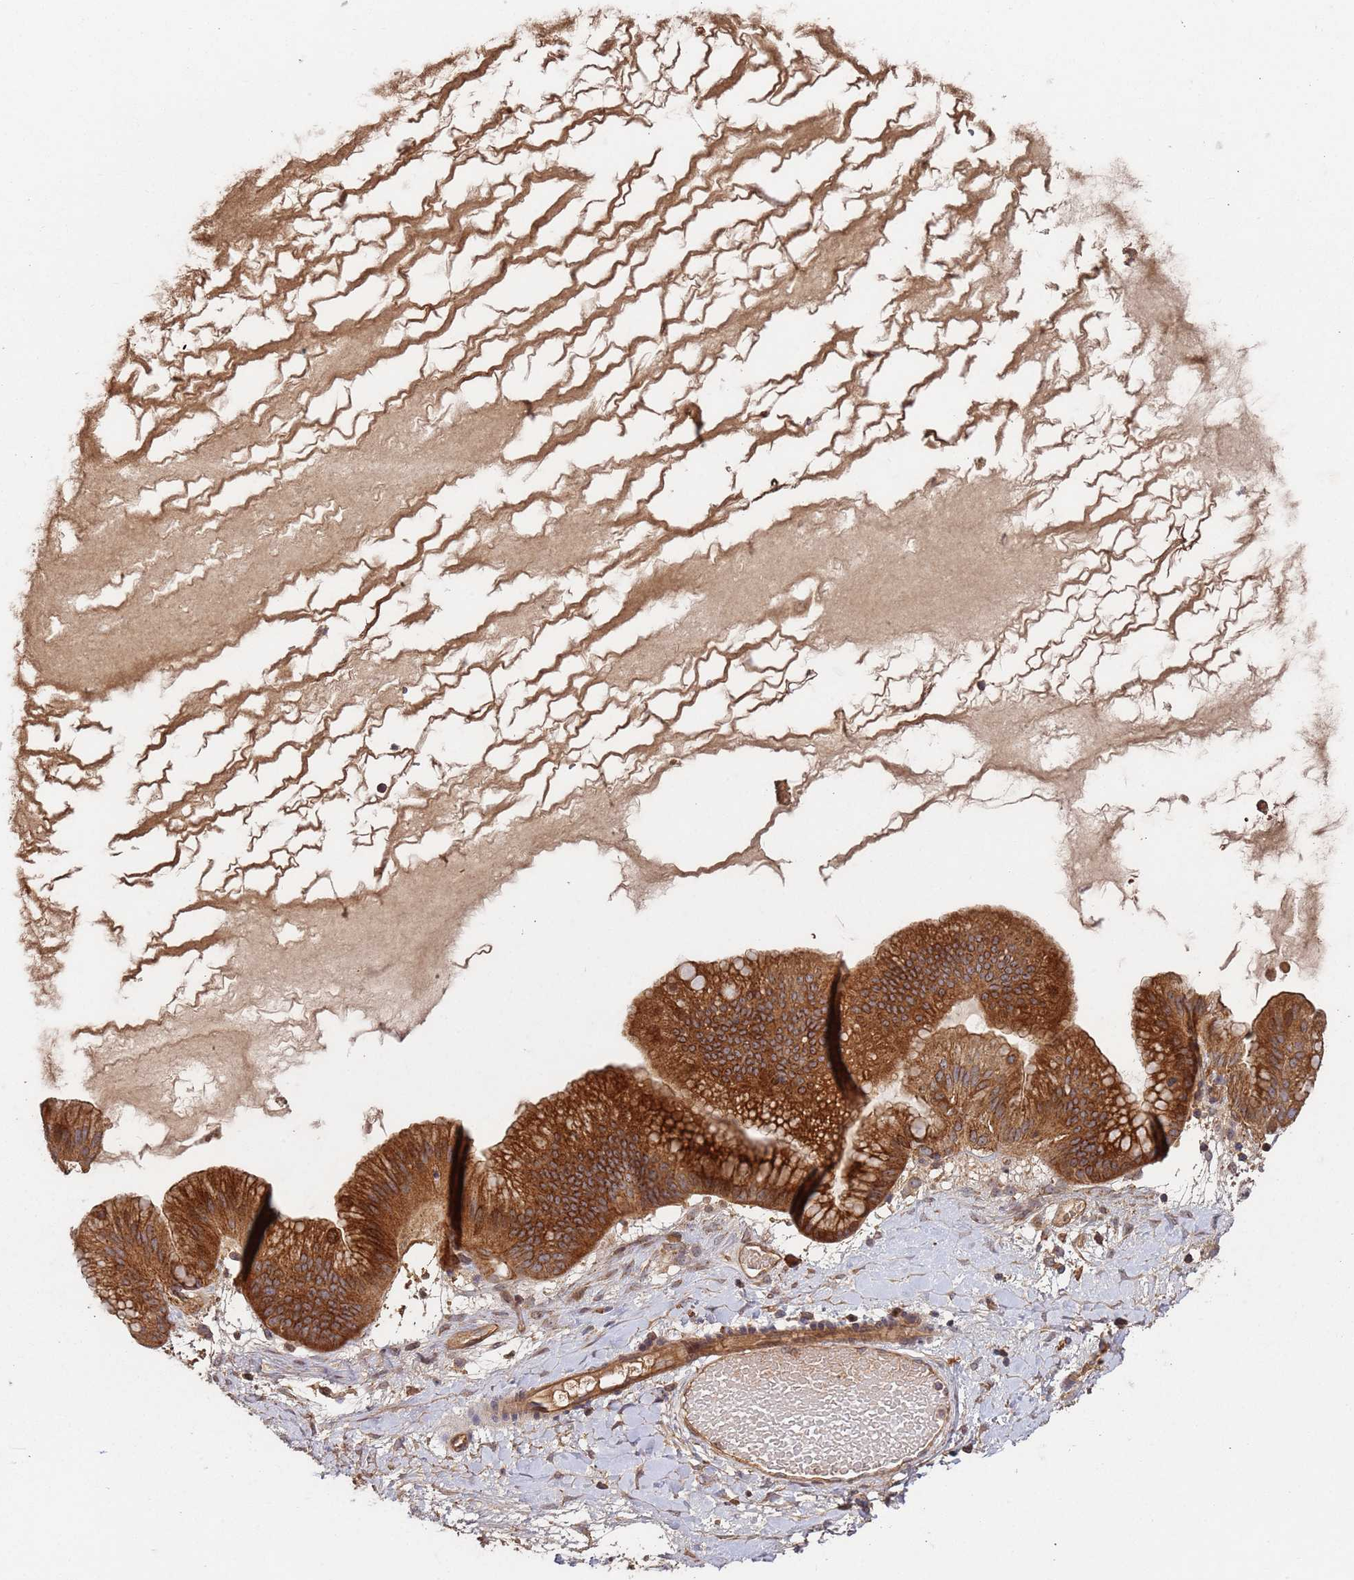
{"staining": {"intensity": "strong", "quantity": ">75%", "location": "cytoplasmic/membranous"}, "tissue": "ovarian cancer", "cell_type": "Tumor cells", "image_type": "cancer", "snomed": [{"axis": "morphology", "description": "Cystadenocarcinoma, mucinous, NOS"}, {"axis": "topography", "description": "Ovary"}], "caption": "This image displays ovarian cancer (mucinous cystadenocarcinoma) stained with IHC to label a protein in brown. The cytoplasmic/membranous of tumor cells show strong positivity for the protein. Nuclei are counter-stained blue.", "gene": "KANSL1L", "patient": {"sex": "female", "age": 61}}